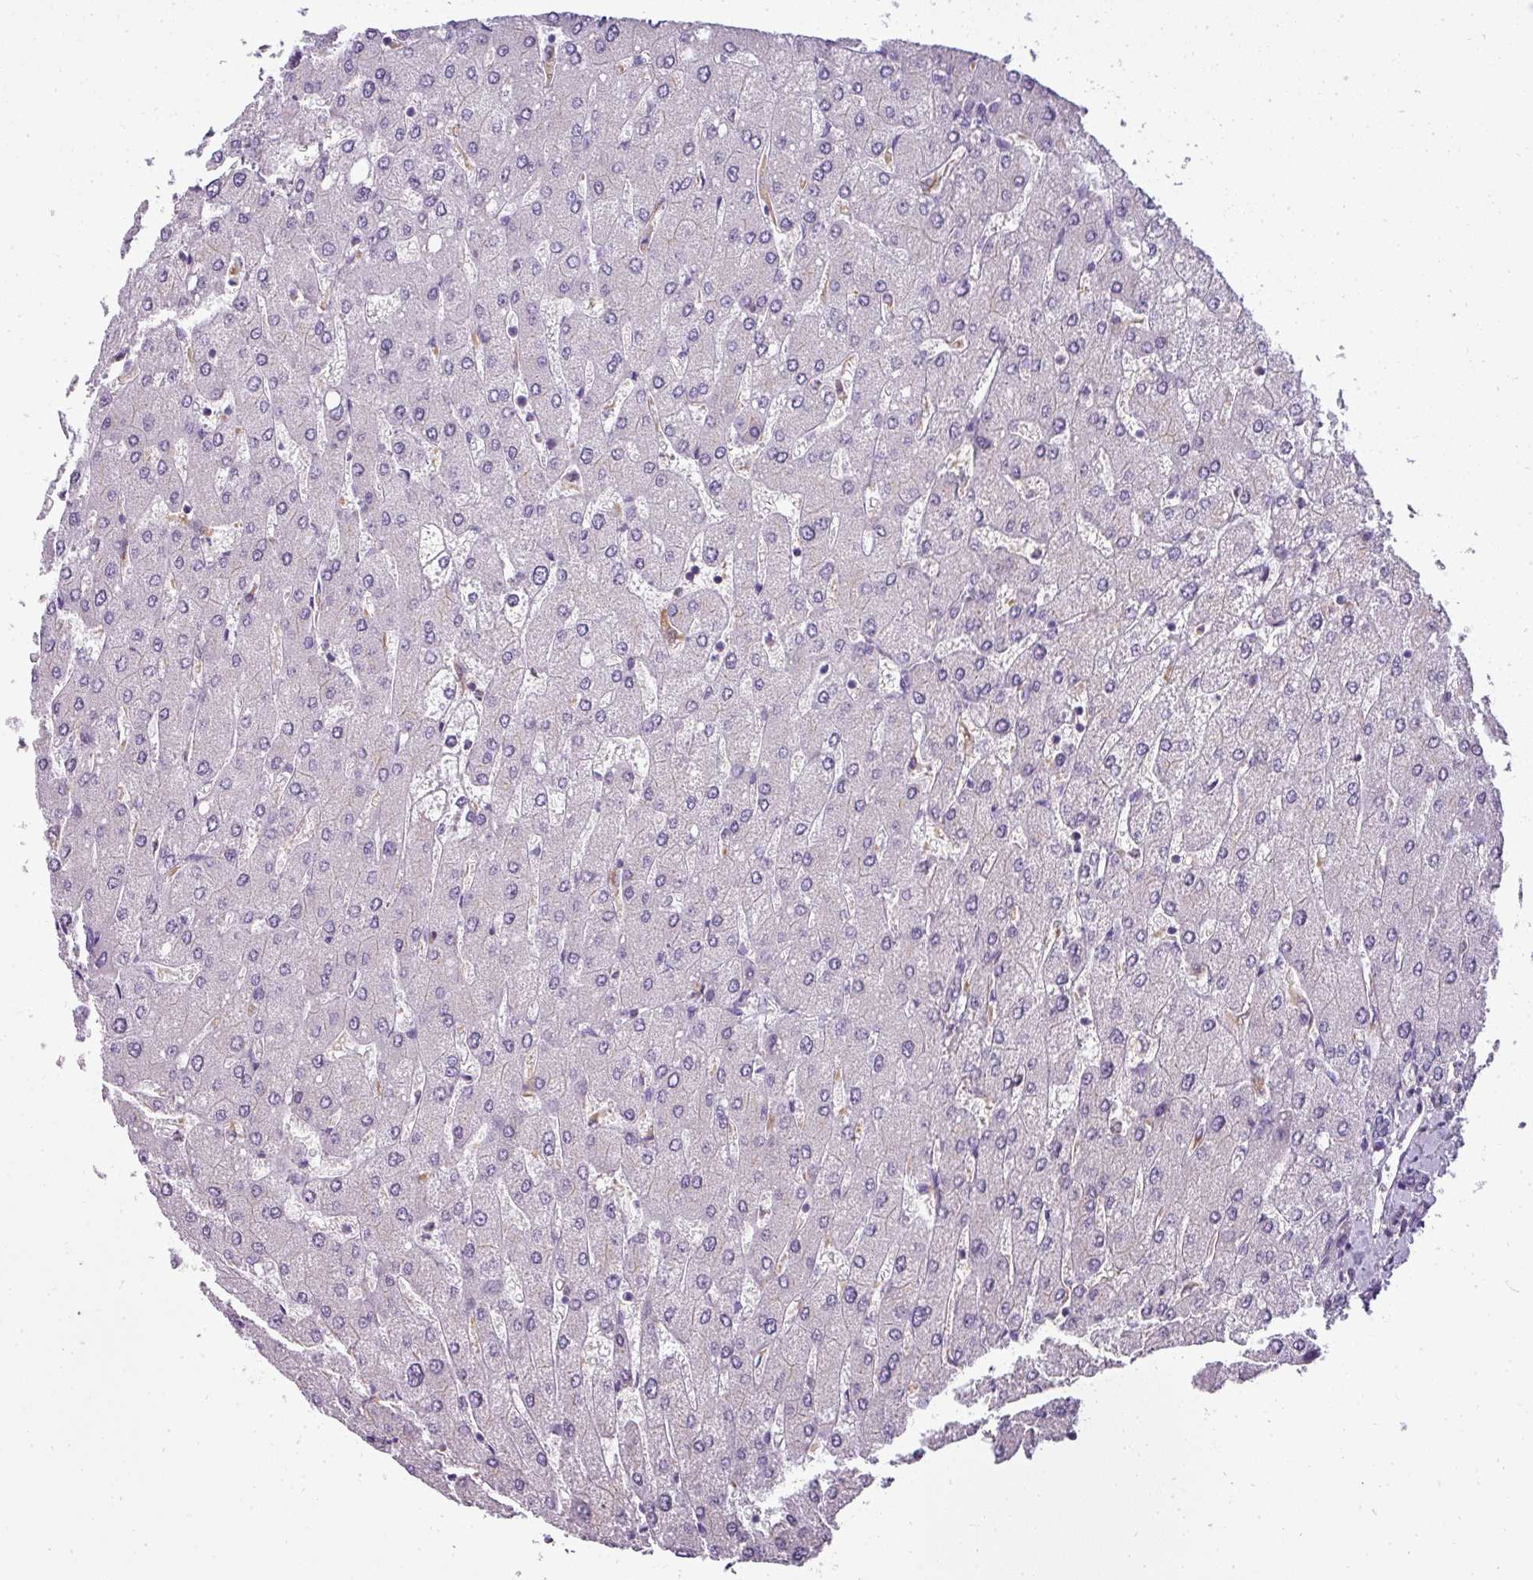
{"staining": {"intensity": "negative", "quantity": "none", "location": "none"}, "tissue": "liver", "cell_type": "Cholangiocytes", "image_type": "normal", "snomed": [{"axis": "morphology", "description": "Normal tissue, NOS"}, {"axis": "topography", "description": "Liver"}], "caption": "This is an IHC image of normal liver. There is no positivity in cholangiocytes.", "gene": "ATP6V1D", "patient": {"sex": "male", "age": 55}}